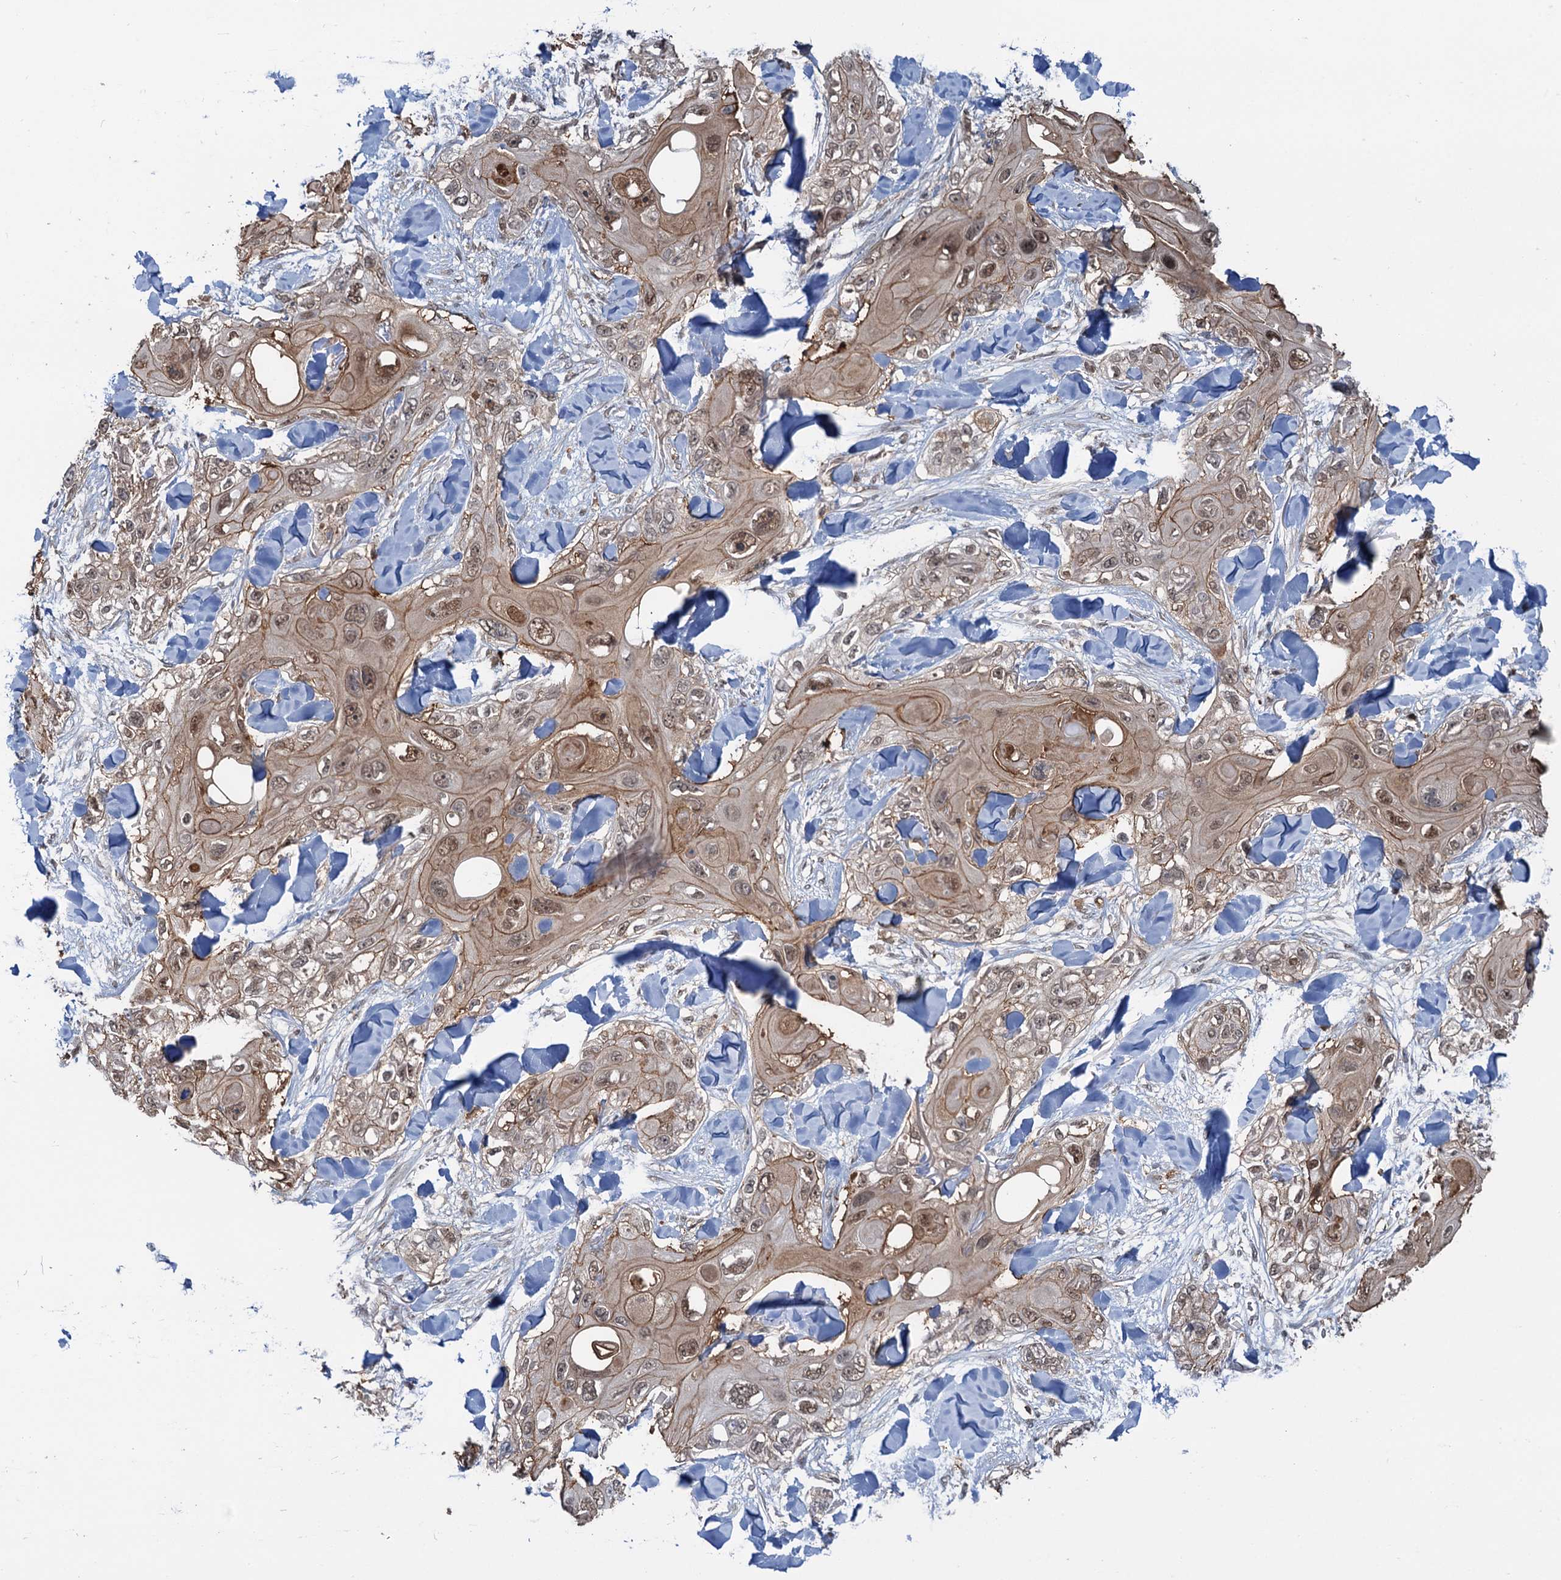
{"staining": {"intensity": "moderate", "quantity": ">75%", "location": "cytoplasmic/membranous,nuclear"}, "tissue": "skin cancer", "cell_type": "Tumor cells", "image_type": "cancer", "snomed": [{"axis": "morphology", "description": "Normal tissue, NOS"}, {"axis": "morphology", "description": "Squamous cell carcinoma, NOS"}, {"axis": "topography", "description": "Skin"}], "caption": "Immunohistochemical staining of human skin cancer (squamous cell carcinoma) shows medium levels of moderate cytoplasmic/membranous and nuclear positivity in approximately >75% of tumor cells.", "gene": "ZNF609", "patient": {"sex": "male", "age": 72}}